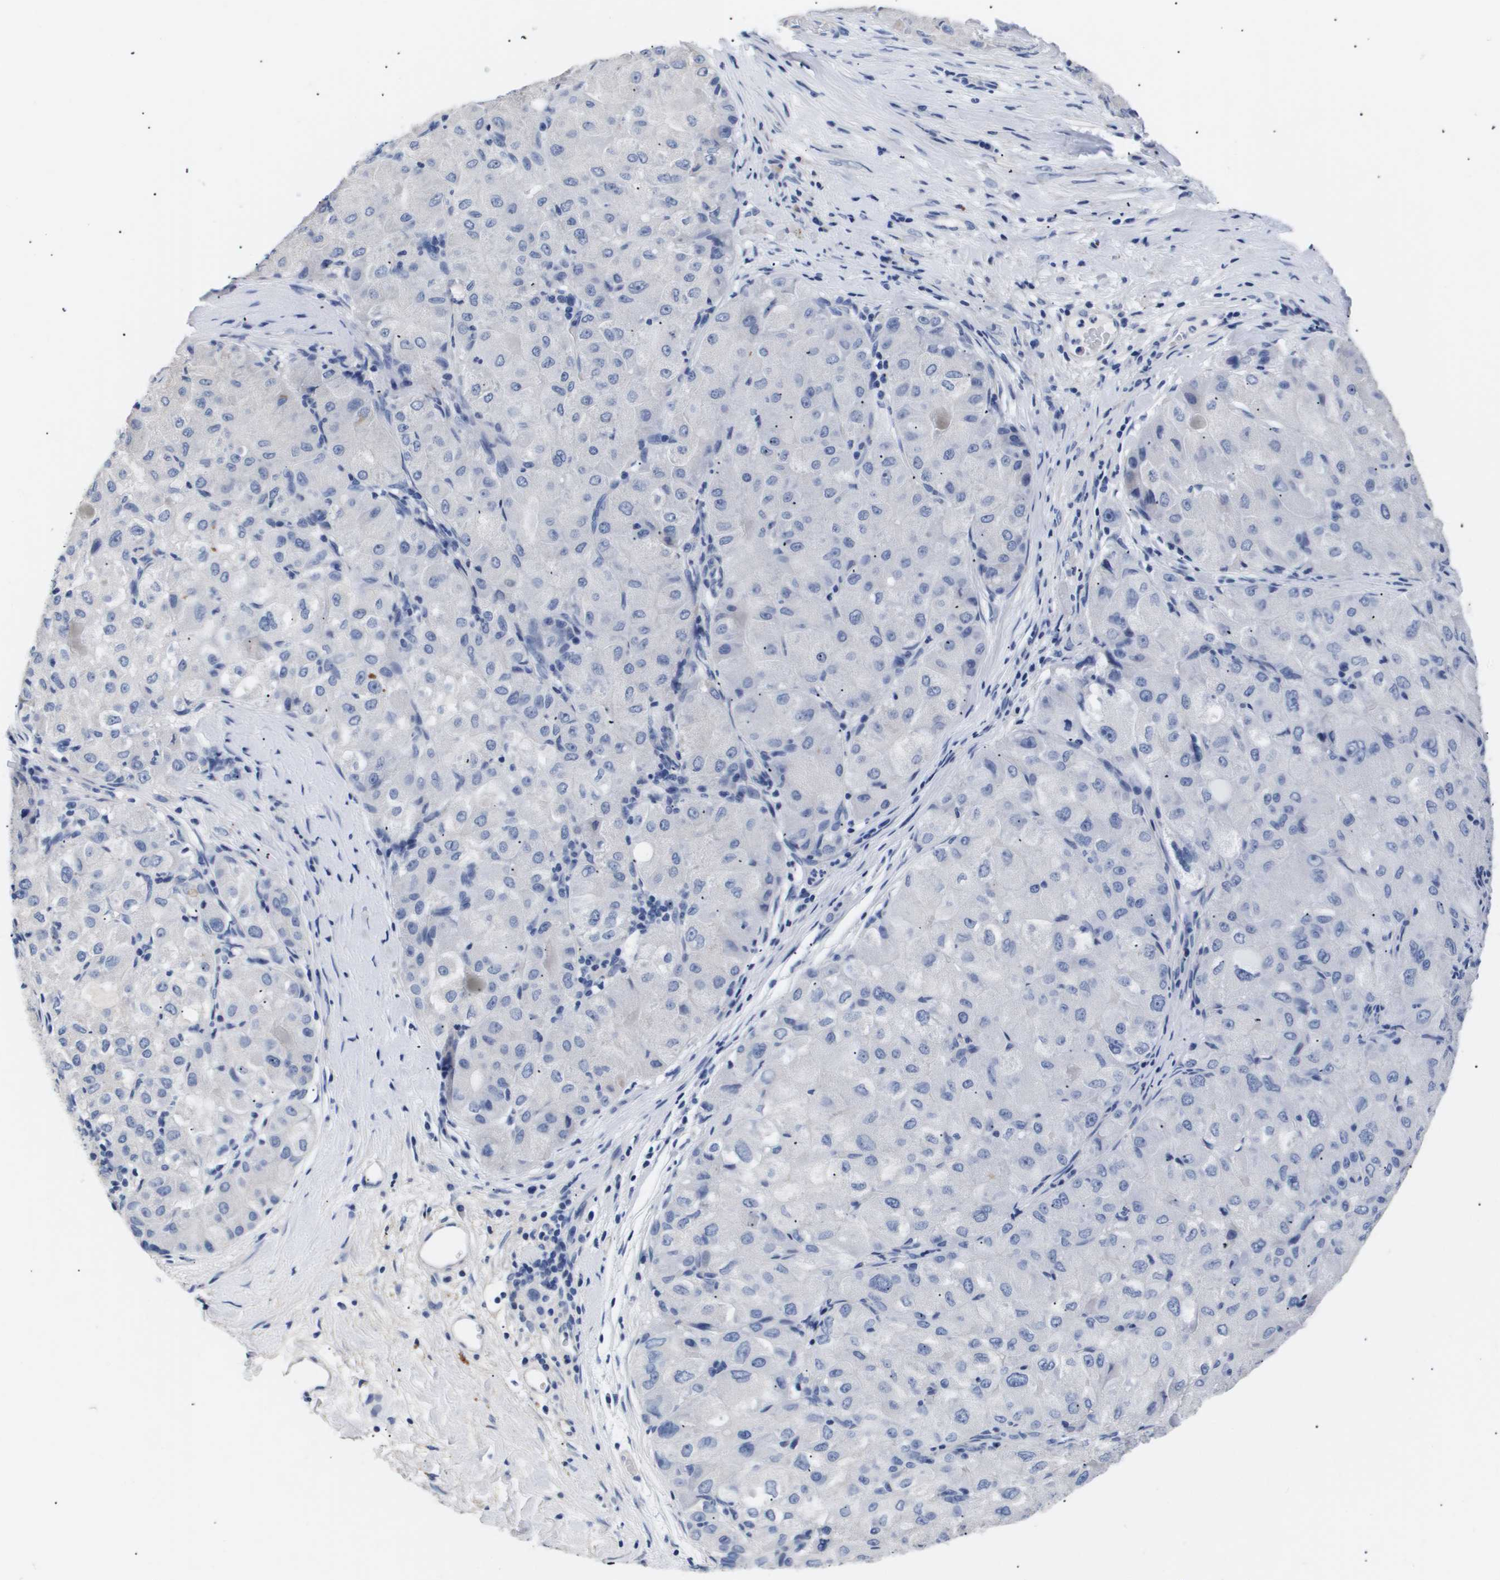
{"staining": {"intensity": "negative", "quantity": "none", "location": "none"}, "tissue": "liver cancer", "cell_type": "Tumor cells", "image_type": "cancer", "snomed": [{"axis": "morphology", "description": "Carcinoma, Hepatocellular, NOS"}, {"axis": "topography", "description": "Liver"}], "caption": "This is an immunohistochemistry (IHC) micrograph of human liver hepatocellular carcinoma. There is no positivity in tumor cells.", "gene": "ATP6V0A4", "patient": {"sex": "male", "age": 80}}